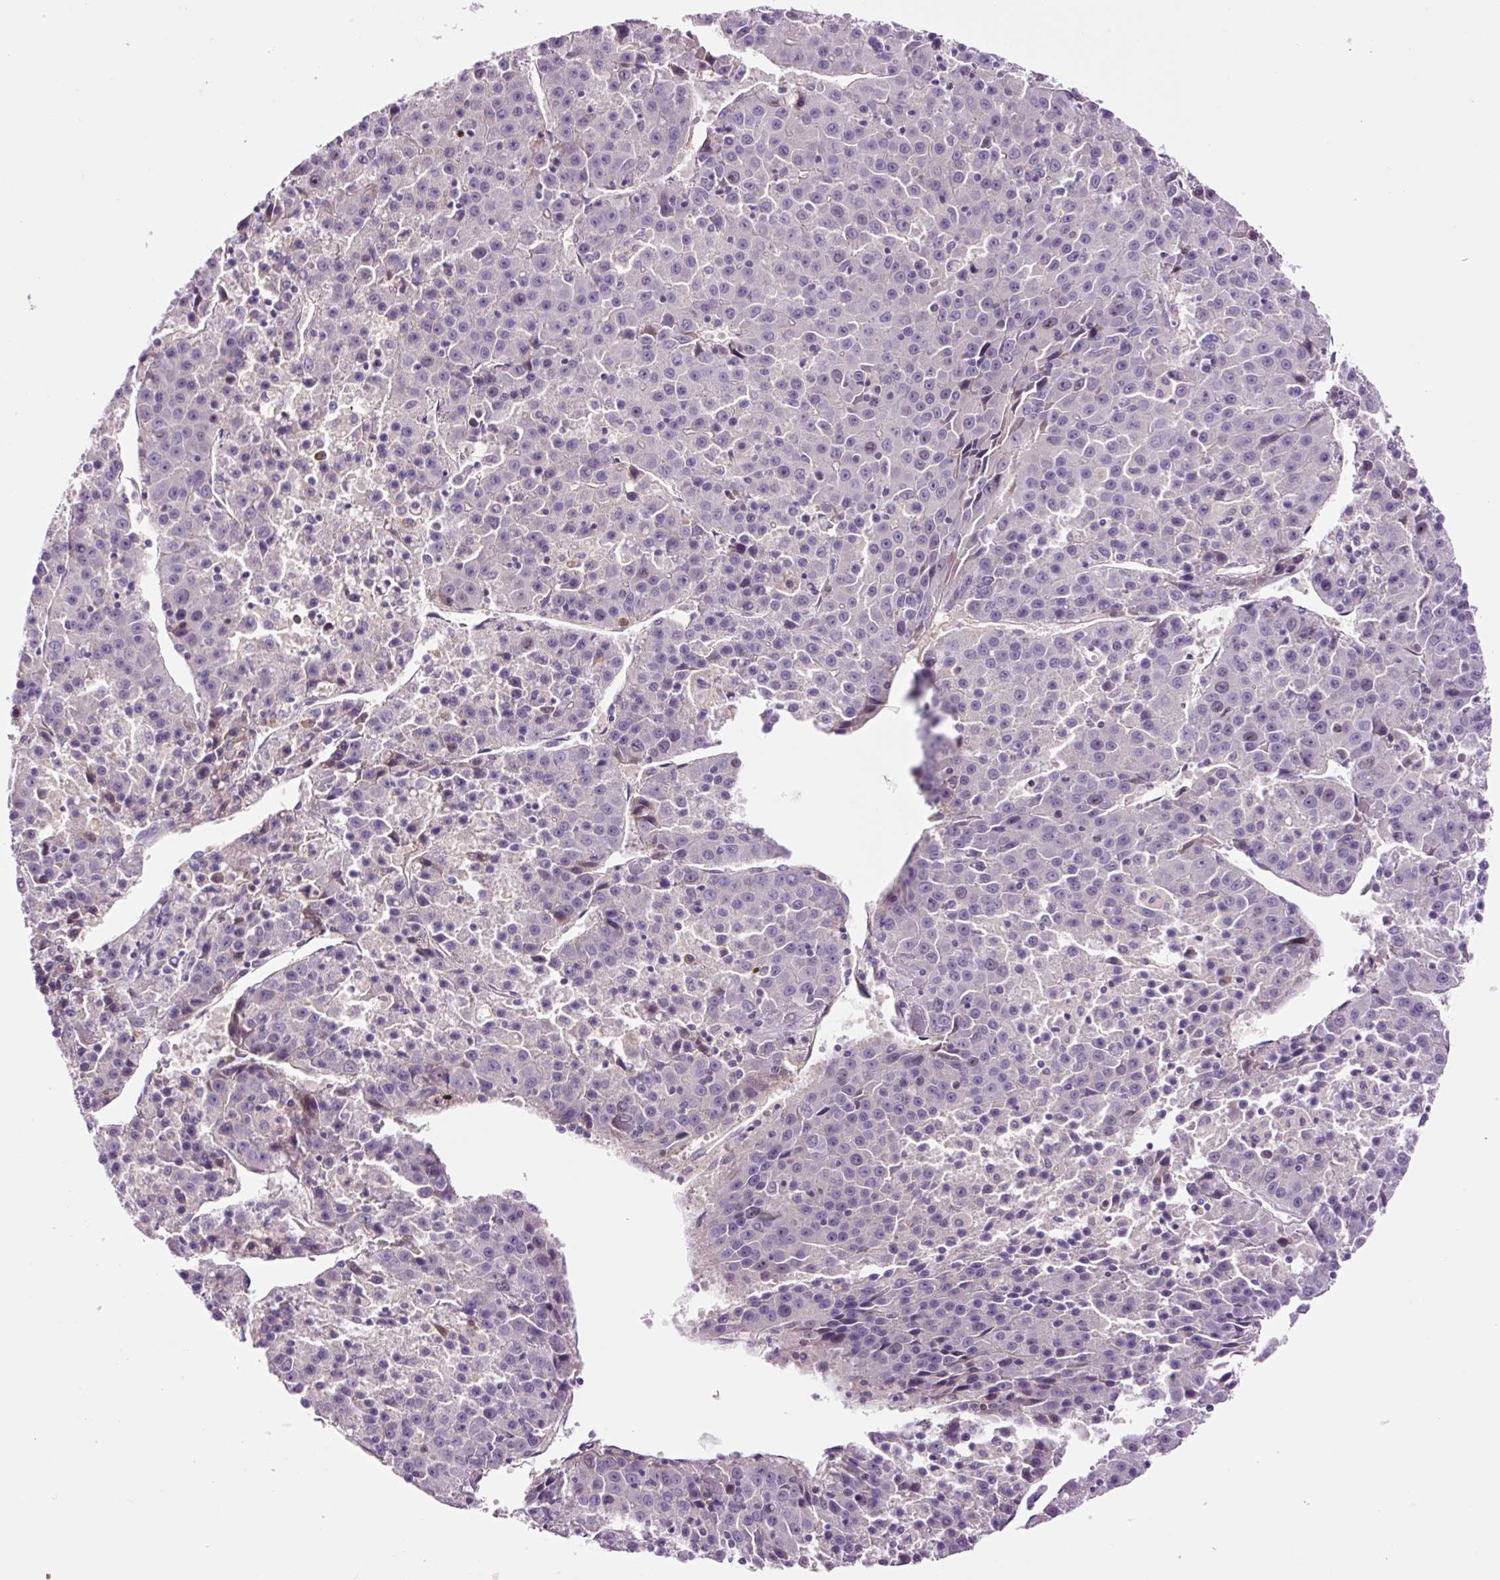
{"staining": {"intensity": "negative", "quantity": "none", "location": "none"}, "tissue": "liver cancer", "cell_type": "Tumor cells", "image_type": "cancer", "snomed": [{"axis": "morphology", "description": "Carcinoma, Hepatocellular, NOS"}, {"axis": "topography", "description": "Liver"}], "caption": "Human hepatocellular carcinoma (liver) stained for a protein using IHC reveals no staining in tumor cells.", "gene": "DPPA4", "patient": {"sex": "female", "age": 53}}